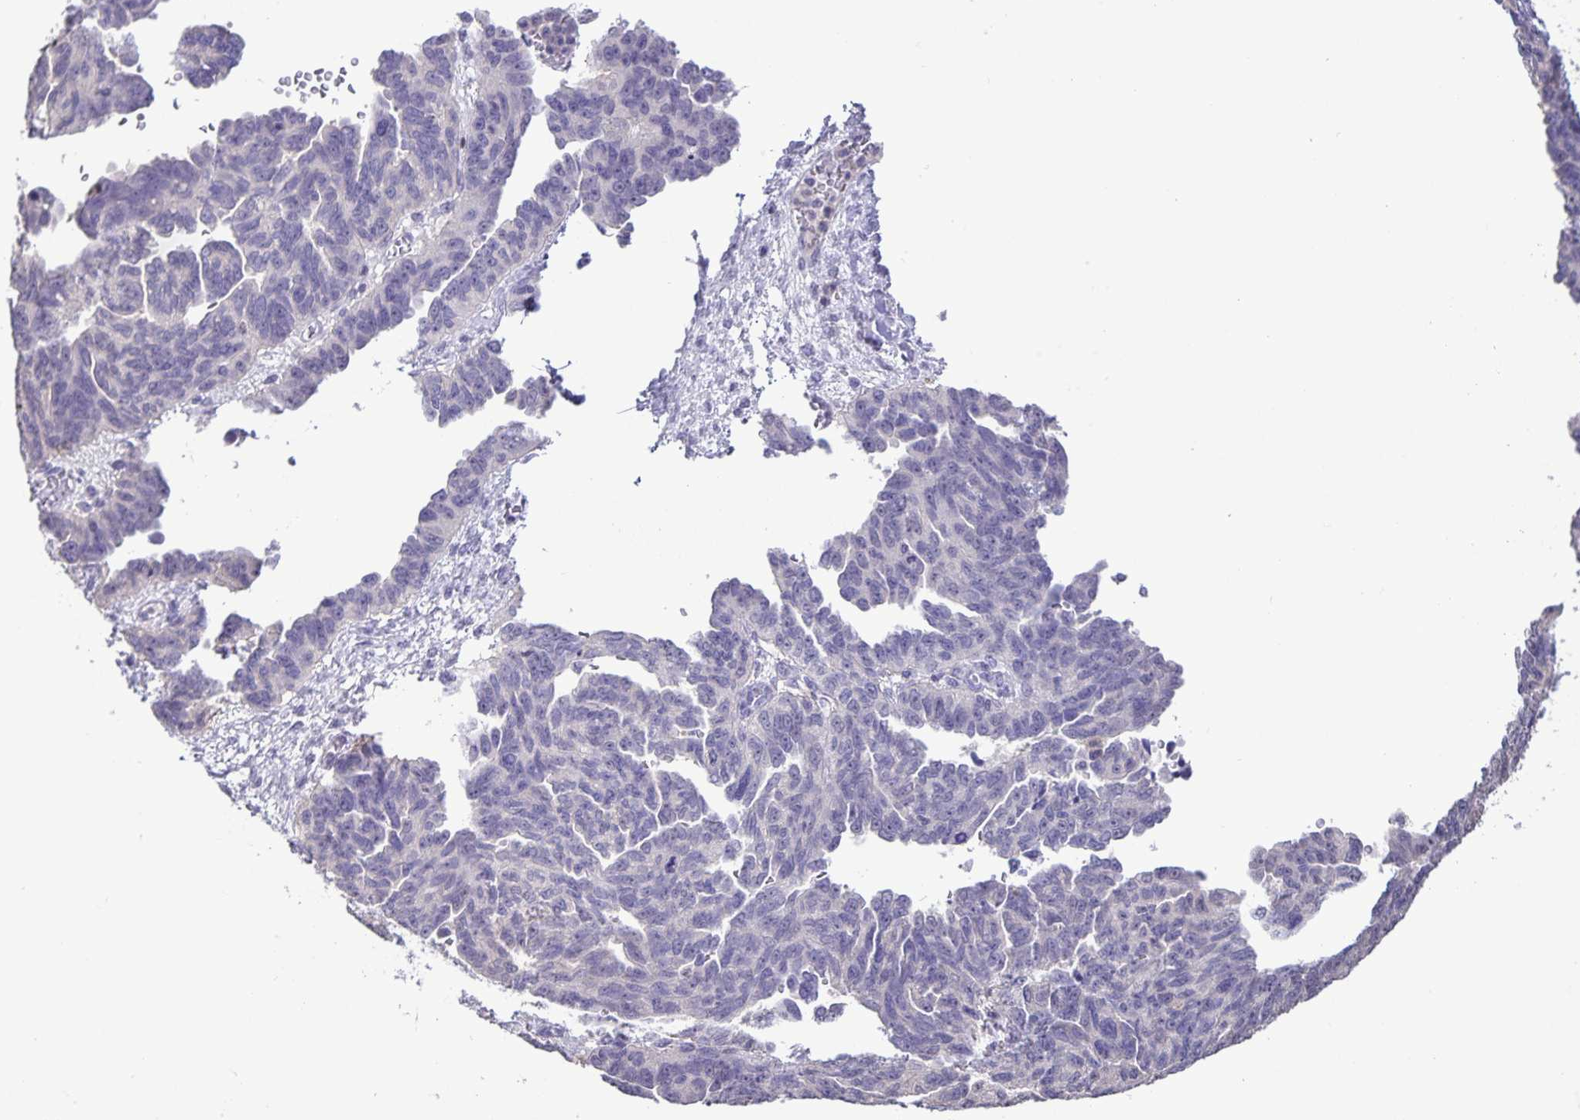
{"staining": {"intensity": "negative", "quantity": "none", "location": "none"}, "tissue": "ovarian cancer", "cell_type": "Tumor cells", "image_type": "cancer", "snomed": [{"axis": "morphology", "description": "Cystadenocarcinoma, serous, NOS"}, {"axis": "topography", "description": "Ovary"}], "caption": "Tumor cells are negative for brown protein staining in ovarian cancer (serous cystadenocarcinoma). The staining is performed using DAB brown chromogen with nuclei counter-stained in using hematoxylin.", "gene": "ONECUT2", "patient": {"sex": "female", "age": 64}}